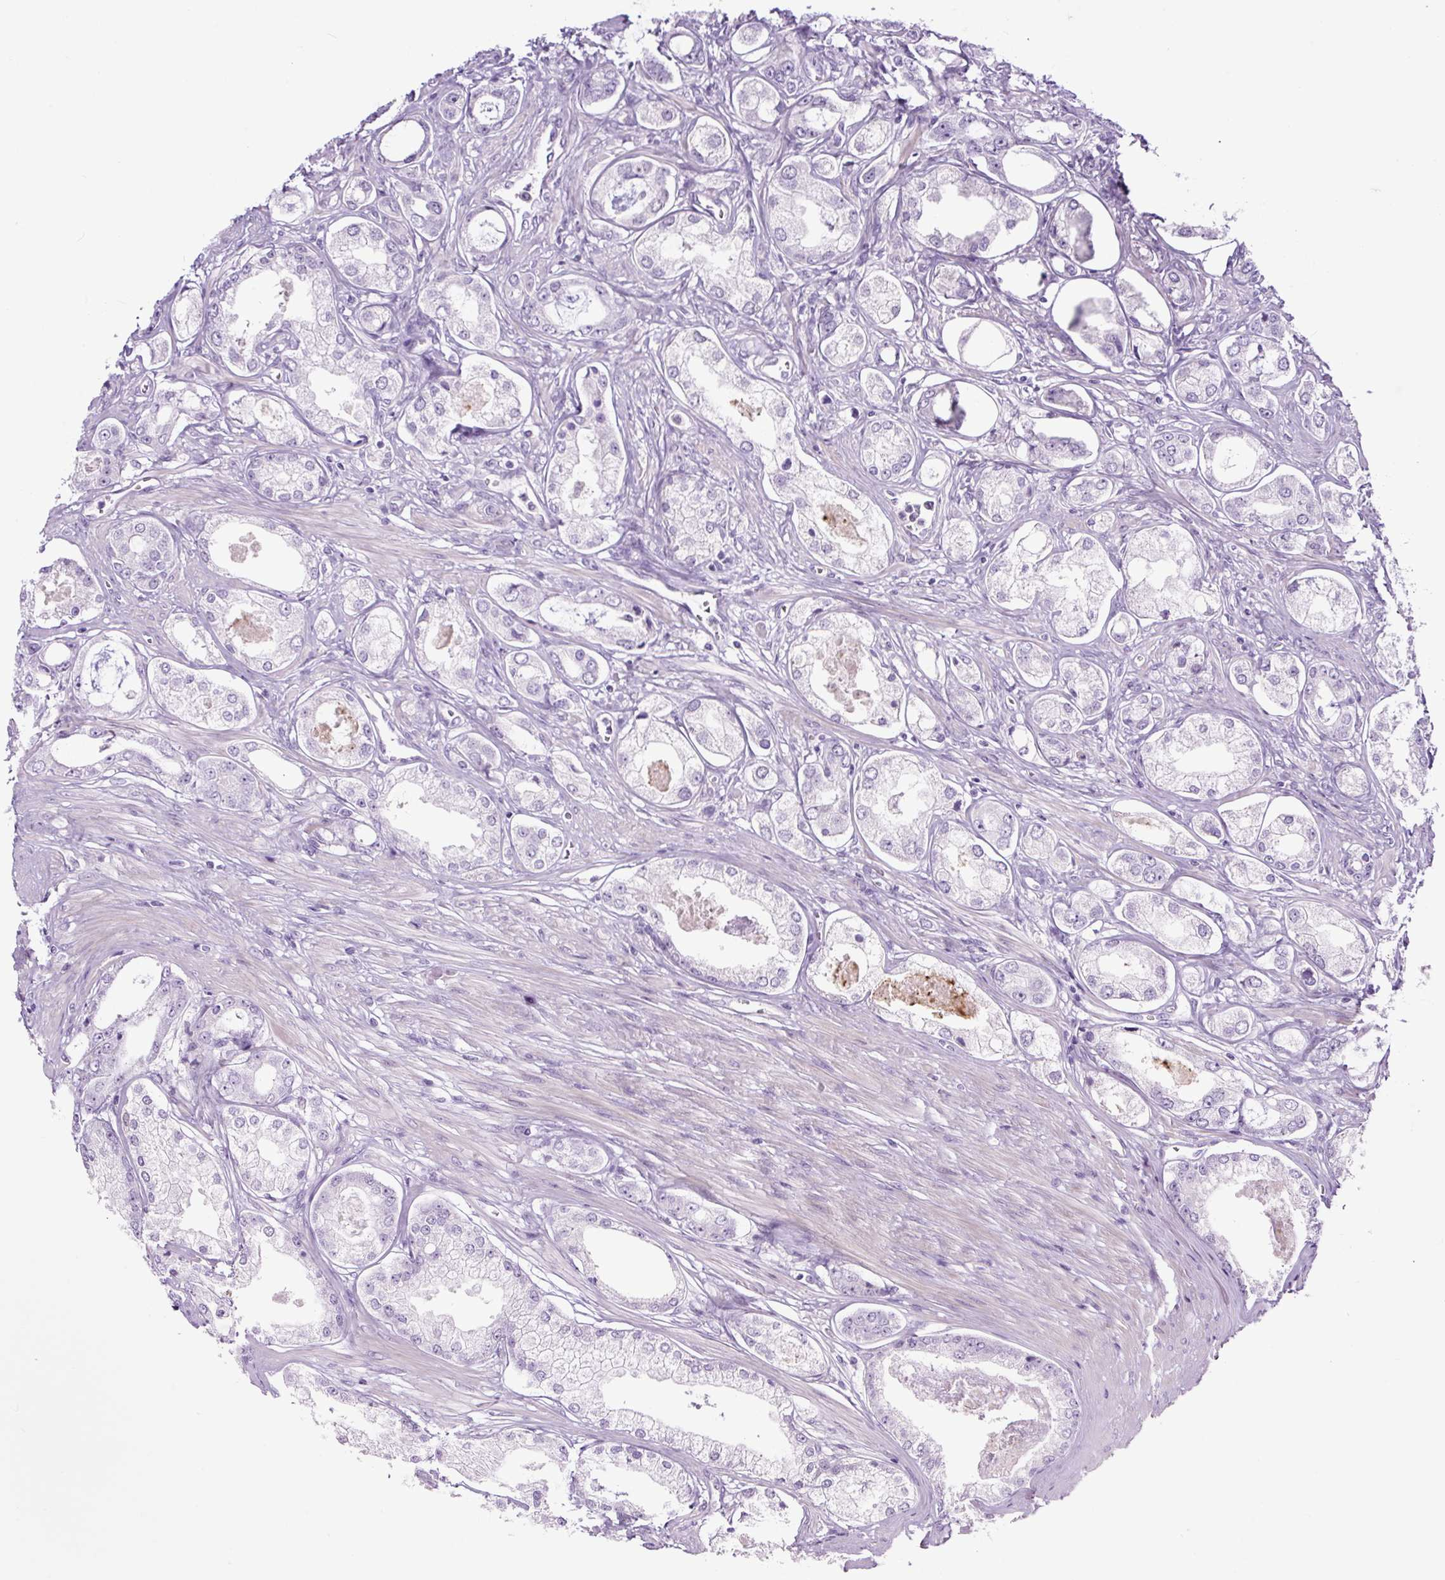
{"staining": {"intensity": "negative", "quantity": "none", "location": "none"}, "tissue": "prostate cancer", "cell_type": "Tumor cells", "image_type": "cancer", "snomed": [{"axis": "morphology", "description": "Adenocarcinoma, Low grade"}, {"axis": "topography", "description": "Prostate"}], "caption": "Immunohistochemical staining of prostate adenocarcinoma (low-grade) displays no significant positivity in tumor cells. (DAB immunohistochemistry (IHC), high magnification).", "gene": "RNF212B", "patient": {"sex": "male", "age": 68}}